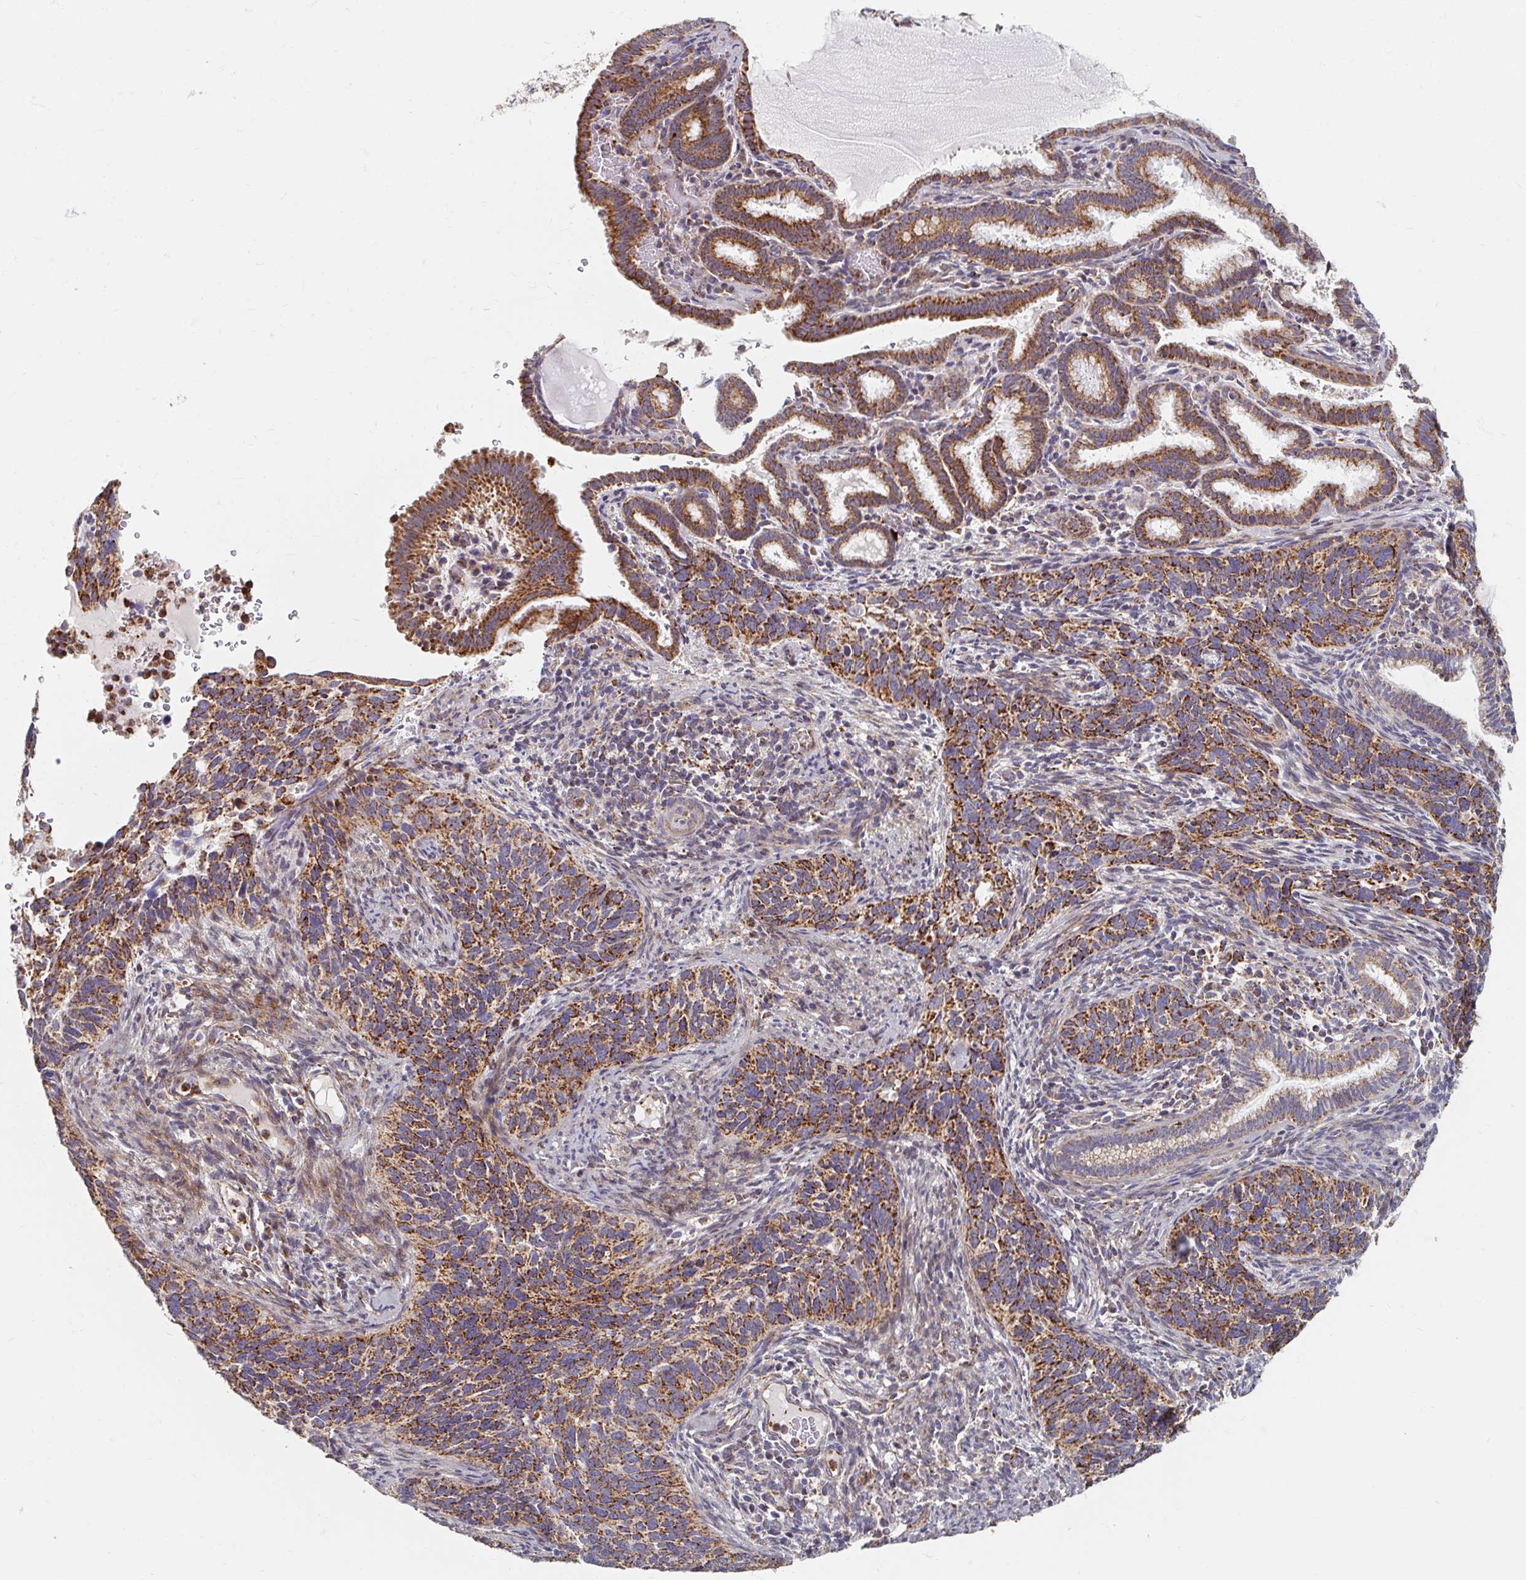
{"staining": {"intensity": "moderate", "quantity": ">75%", "location": "cytoplasmic/membranous"}, "tissue": "cervical cancer", "cell_type": "Tumor cells", "image_type": "cancer", "snomed": [{"axis": "morphology", "description": "Squamous cell carcinoma, NOS"}, {"axis": "topography", "description": "Cervix"}], "caption": "Immunohistochemistry photomicrograph of neoplastic tissue: squamous cell carcinoma (cervical) stained using immunohistochemistry demonstrates medium levels of moderate protein expression localized specifically in the cytoplasmic/membranous of tumor cells, appearing as a cytoplasmic/membranous brown color.", "gene": "MAVS", "patient": {"sex": "female", "age": 51}}